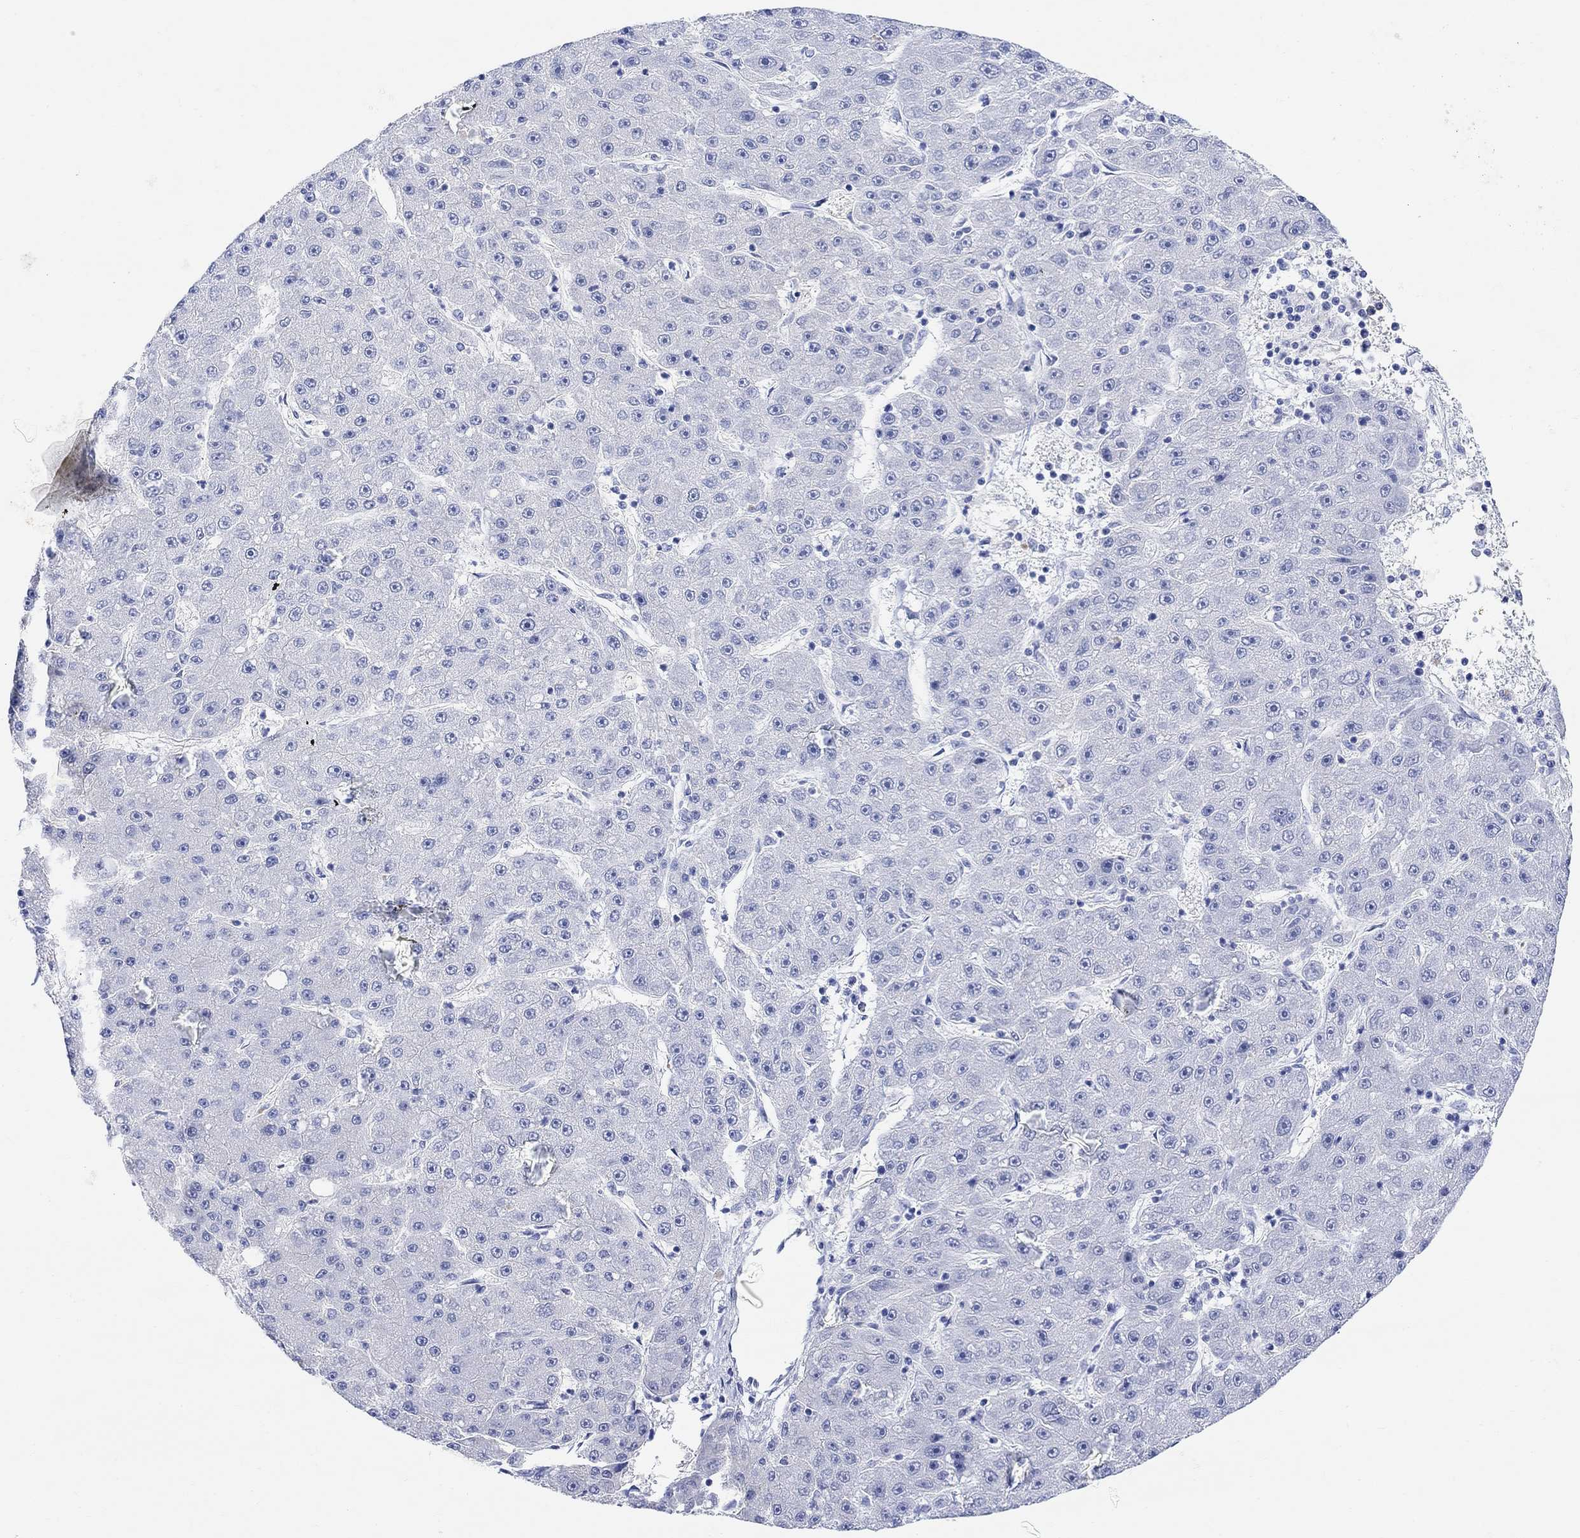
{"staining": {"intensity": "negative", "quantity": "none", "location": "none"}, "tissue": "liver cancer", "cell_type": "Tumor cells", "image_type": "cancer", "snomed": [{"axis": "morphology", "description": "Carcinoma, Hepatocellular, NOS"}, {"axis": "topography", "description": "Liver"}], "caption": "Protein analysis of liver cancer (hepatocellular carcinoma) shows no significant expression in tumor cells.", "gene": "TYR", "patient": {"sex": "male", "age": 67}}